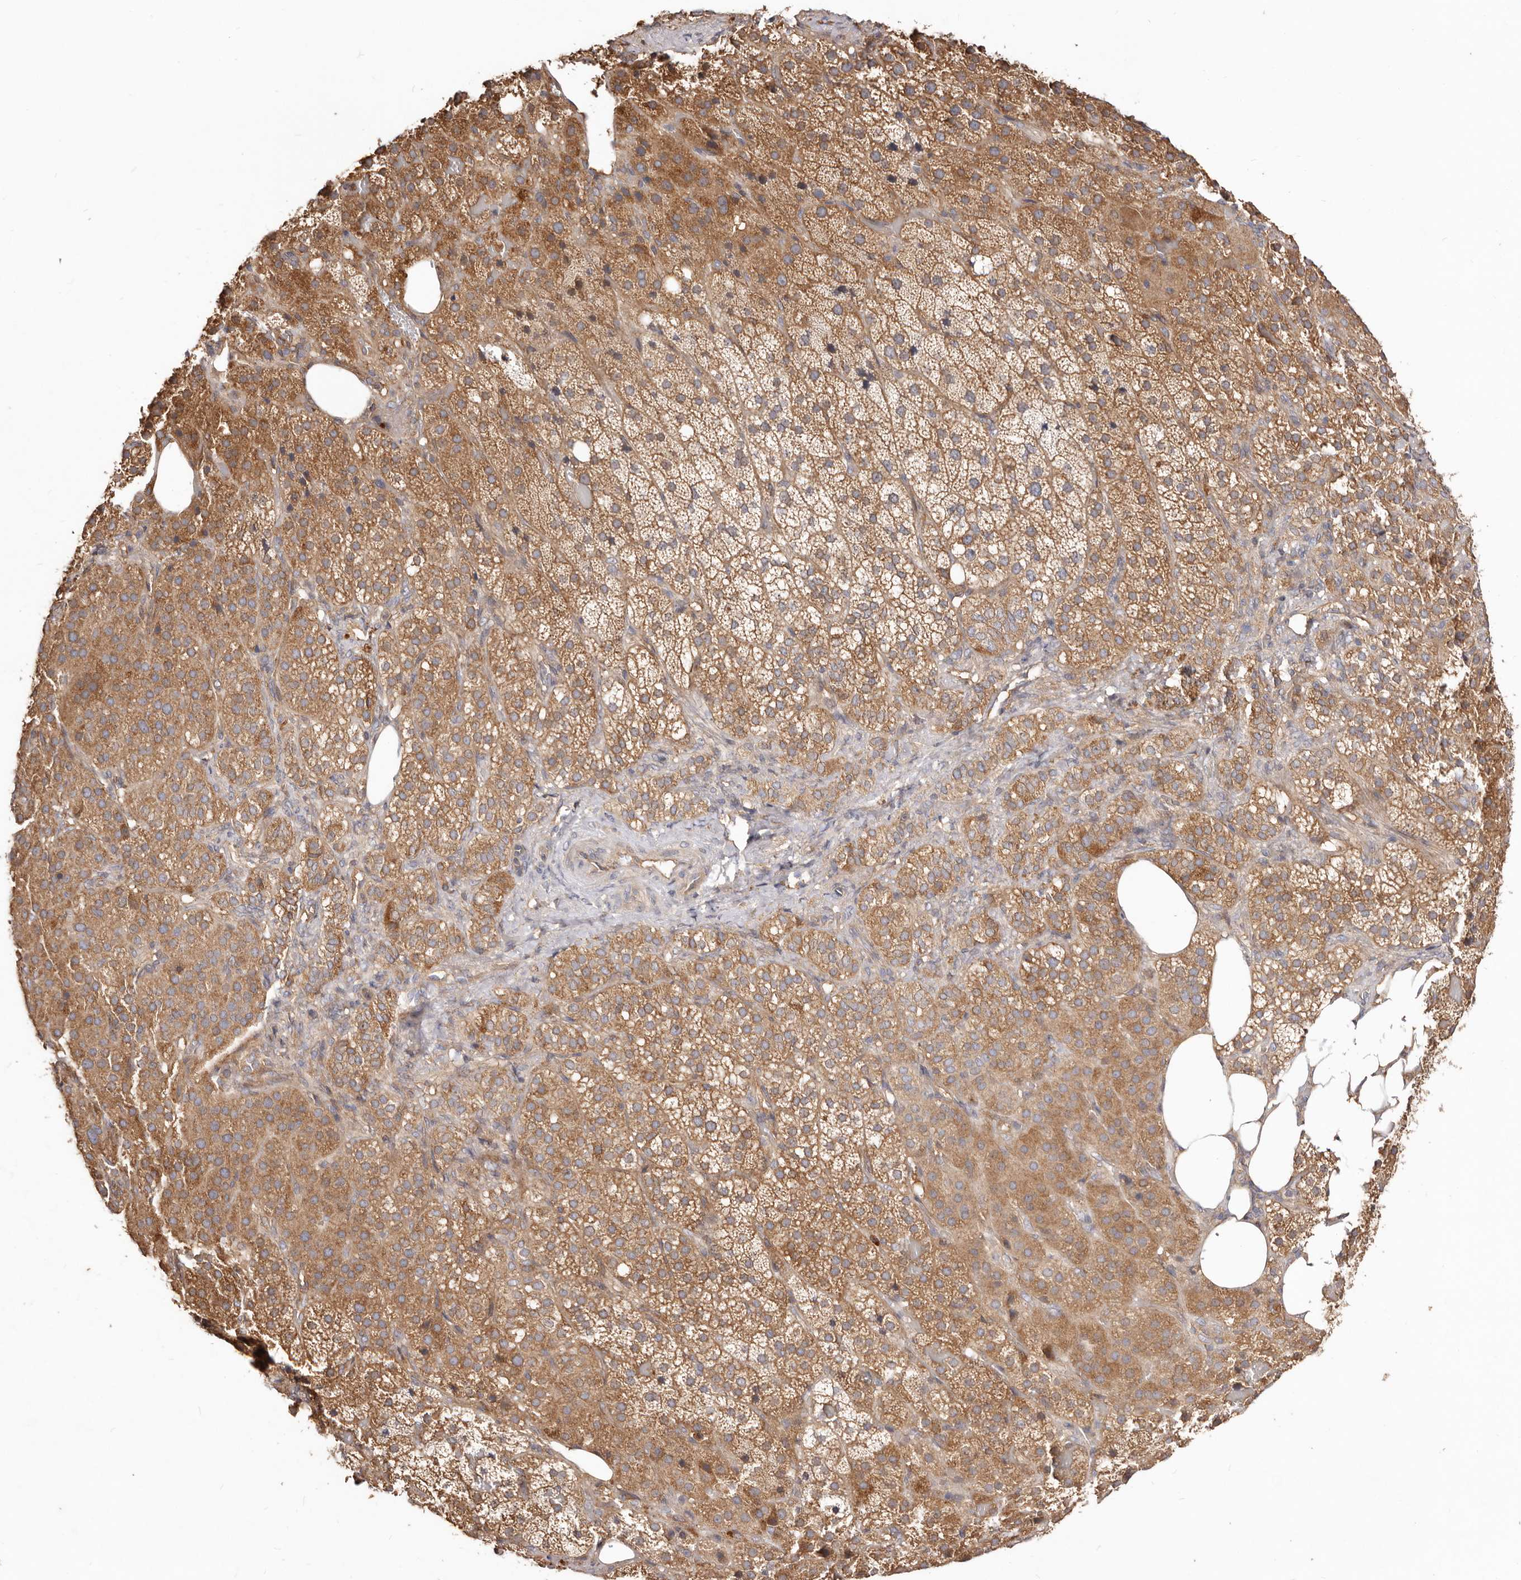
{"staining": {"intensity": "moderate", "quantity": ">75%", "location": "cytoplasmic/membranous"}, "tissue": "adrenal gland", "cell_type": "Glandular cells", "image_type": "normal", "snomed": [{"axis": "morphology", "description": "Normal tissue, NOS"}, {"axis": "topography", "description": "Adrenal gland"}], "caption": "This micrograph exhibits IHC staining of benign adrenal gland, with medium moderate cytoplasmic/membranous expression in about >75% of glandular cells.", "gene": "LRRC25", "patient": {"sex": "female", "age": 59}}